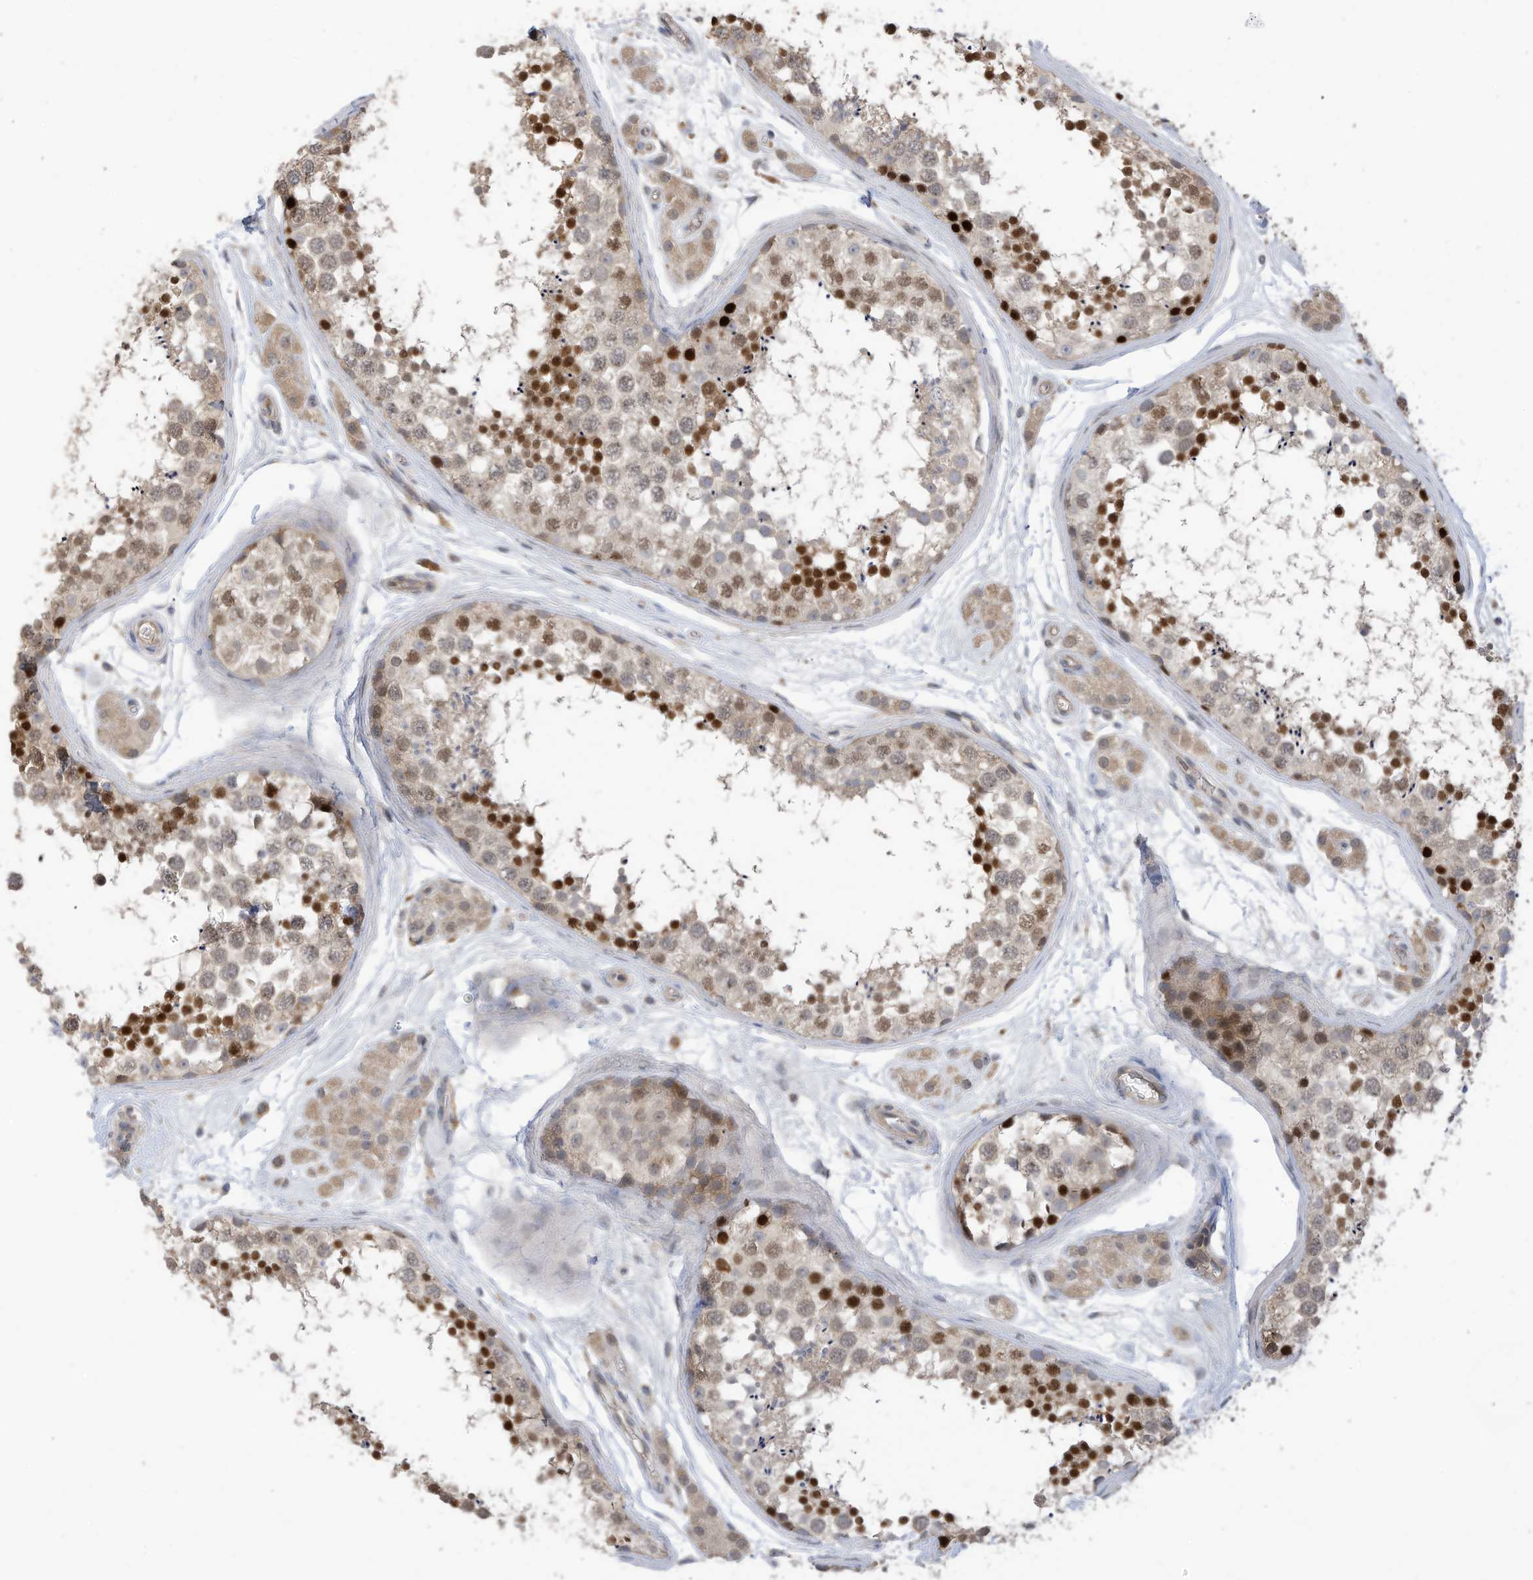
{"staining": {"intensity": "strong", "quantity": "25%-75%", "location": "nuclear"}, "tissue": "testis", "cell_type": "Cells in seminiferous ducts", "image_type": "normal", "snomed": [{"axis": "morphology", "description": "Normal tissue, NOS"}, {"axis": "topography", "description": "Testis"}], "caption": "DAB (3,3'-diaminobenzidine) immunohistochemical staining of normal human testis shows strong nuclear protein expression in approximately 25%-75% of cells in seminiferous ducts. Nuclei are stained in blue.", "gene": "REC8", "patient": {"sex": "male", "age": 56}}